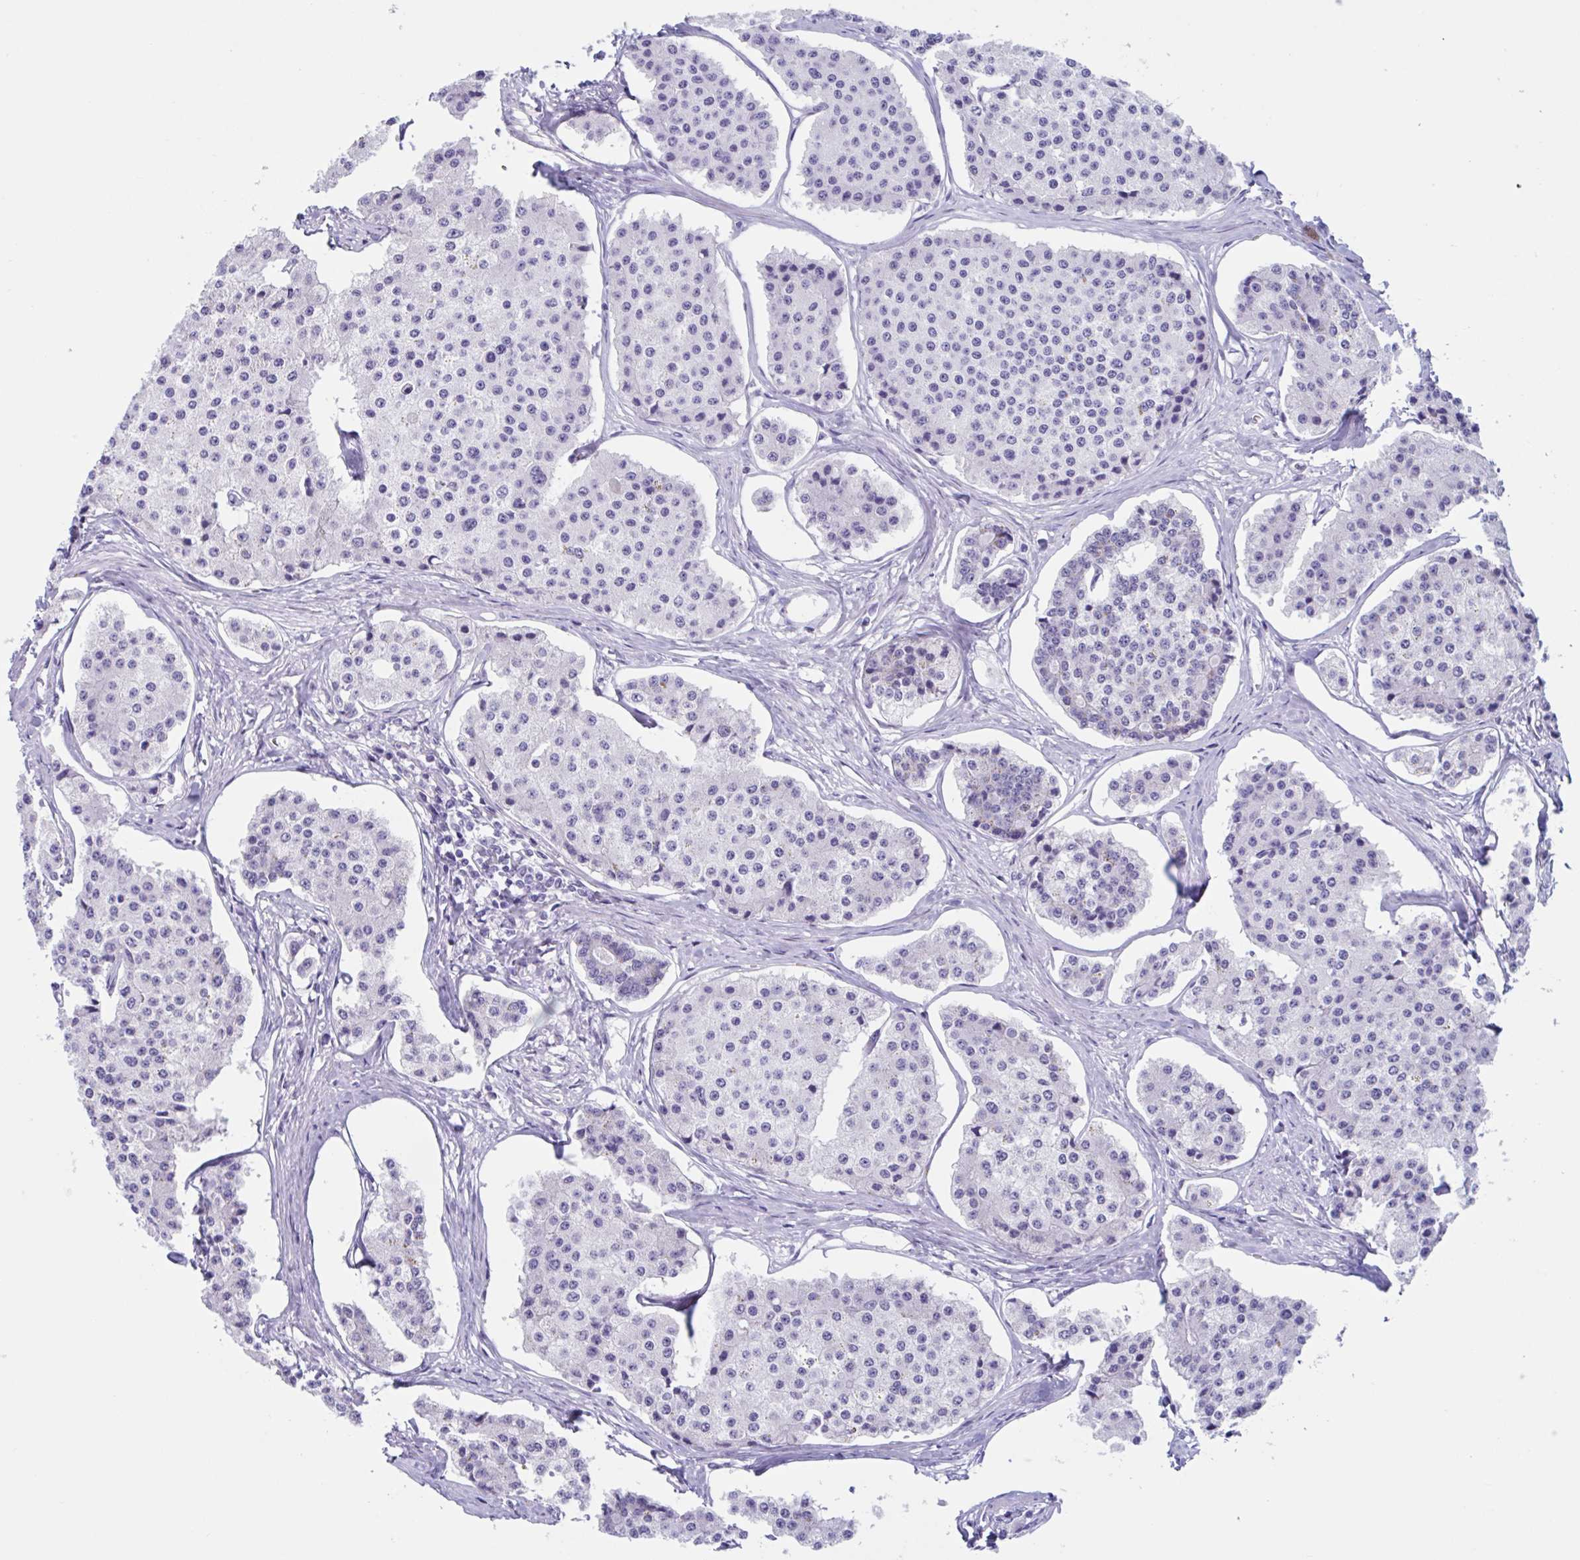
{"staining": {"intensity": "negative", "quantity": "none", "location": "none"}, "tissue": "carcinoid", "cell_type": "Tumor cells", "image_type": "cancer", "snomed": [{"axis": "morphology", "description": "Carcinoid, malignant, NOS"}, {"axis": "topography", "description": "Small intestine"}], "caption": "Carcinoid (malignant) was stained to show a protein in brown. There is no significant expression in tumor cells.", "gene": "USP35", "patient": {"sex": "female", "age": 65}}